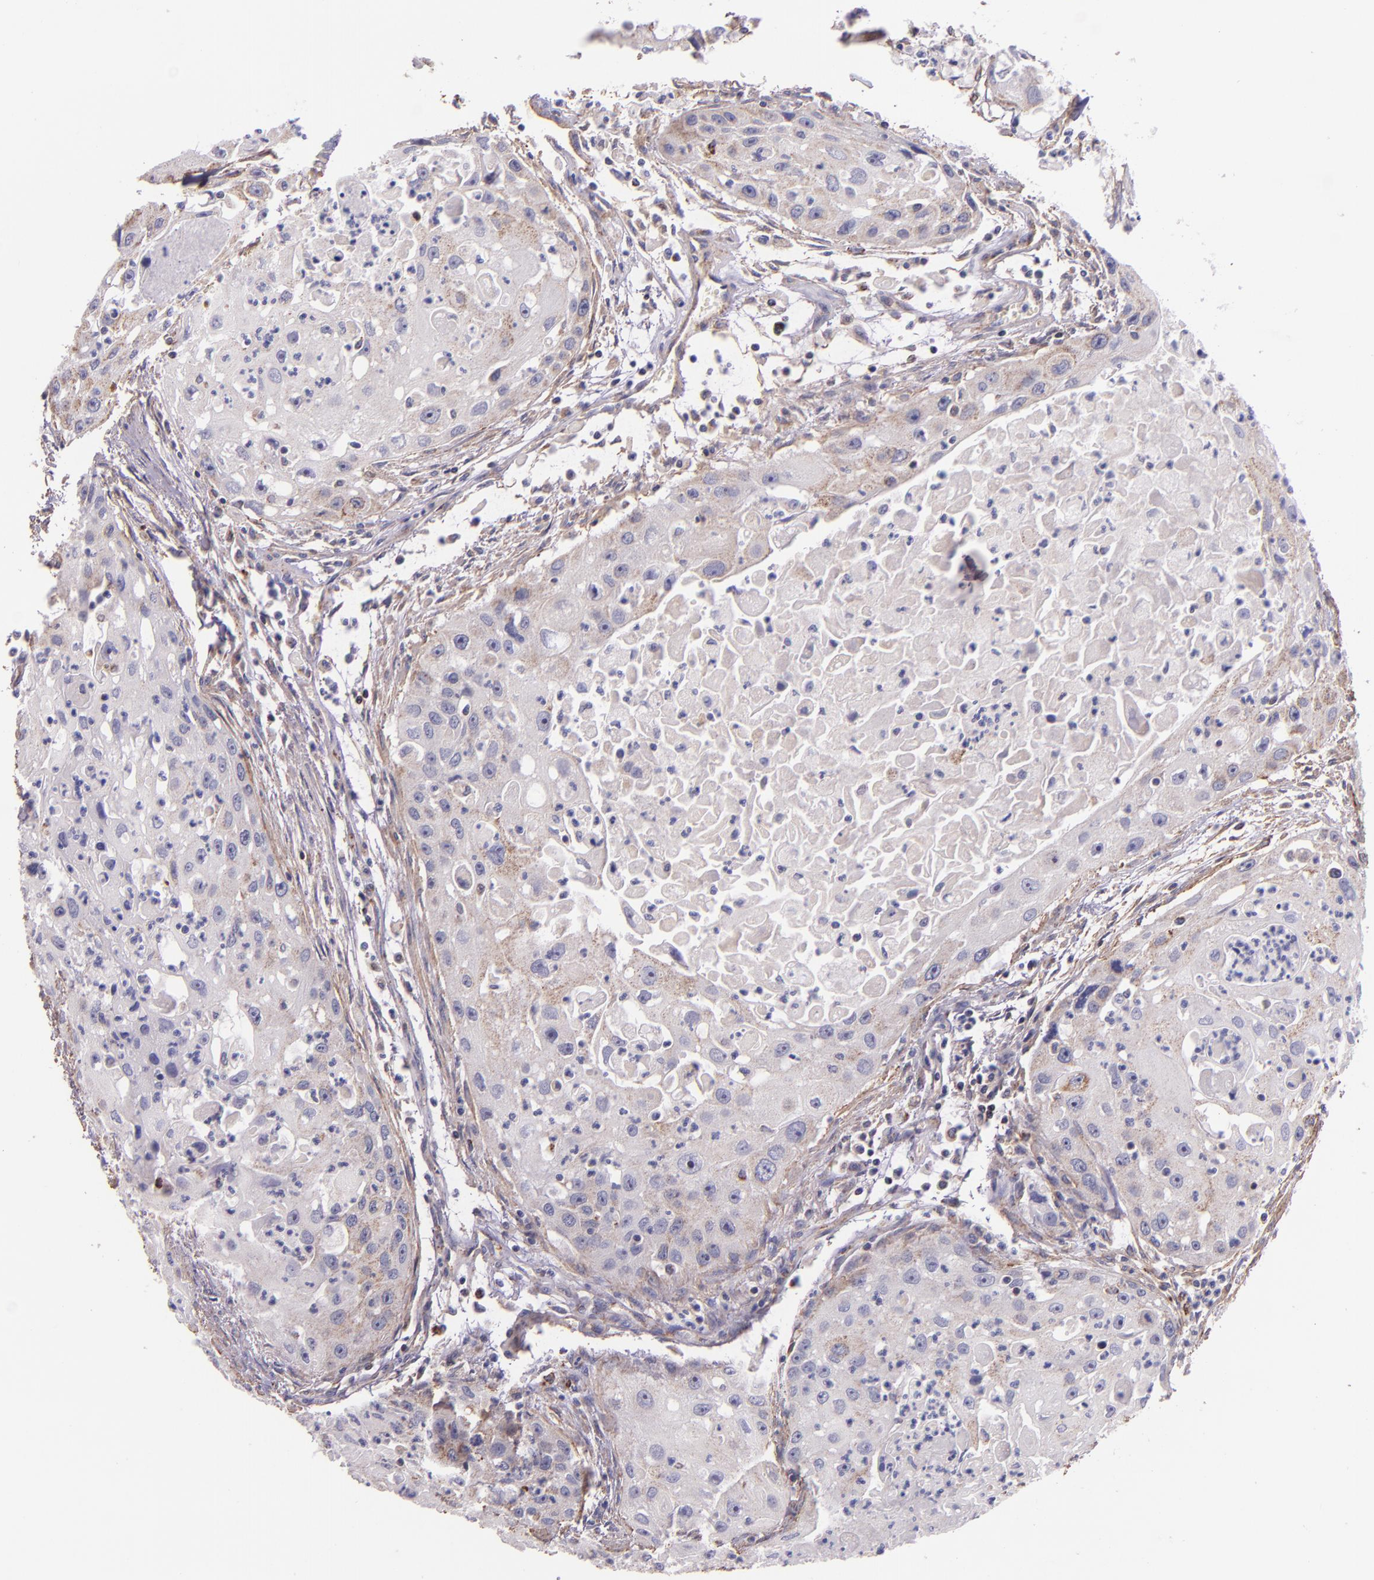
{"staining": {"intensity": "weak", "quantity": "<25%", "location": "cytoplasmic/membranous"}, "tissue": "head and neck cancer", "cell_type": "Tumor cells", "image_type": "cancer", "snomed": [{"axis": "morphology", "description": "Squamous cell carcinoma, NOS"}, {"axis": "topography", "description": "Head-Neck"}], "caption": "Head and neck cancer (squamous cell carcinoma) was stained to show a protein in brown. There is no significant staining in tumor cells.", "gene": "IDH3G", "patient": {"sex": "male", "age": 64}}